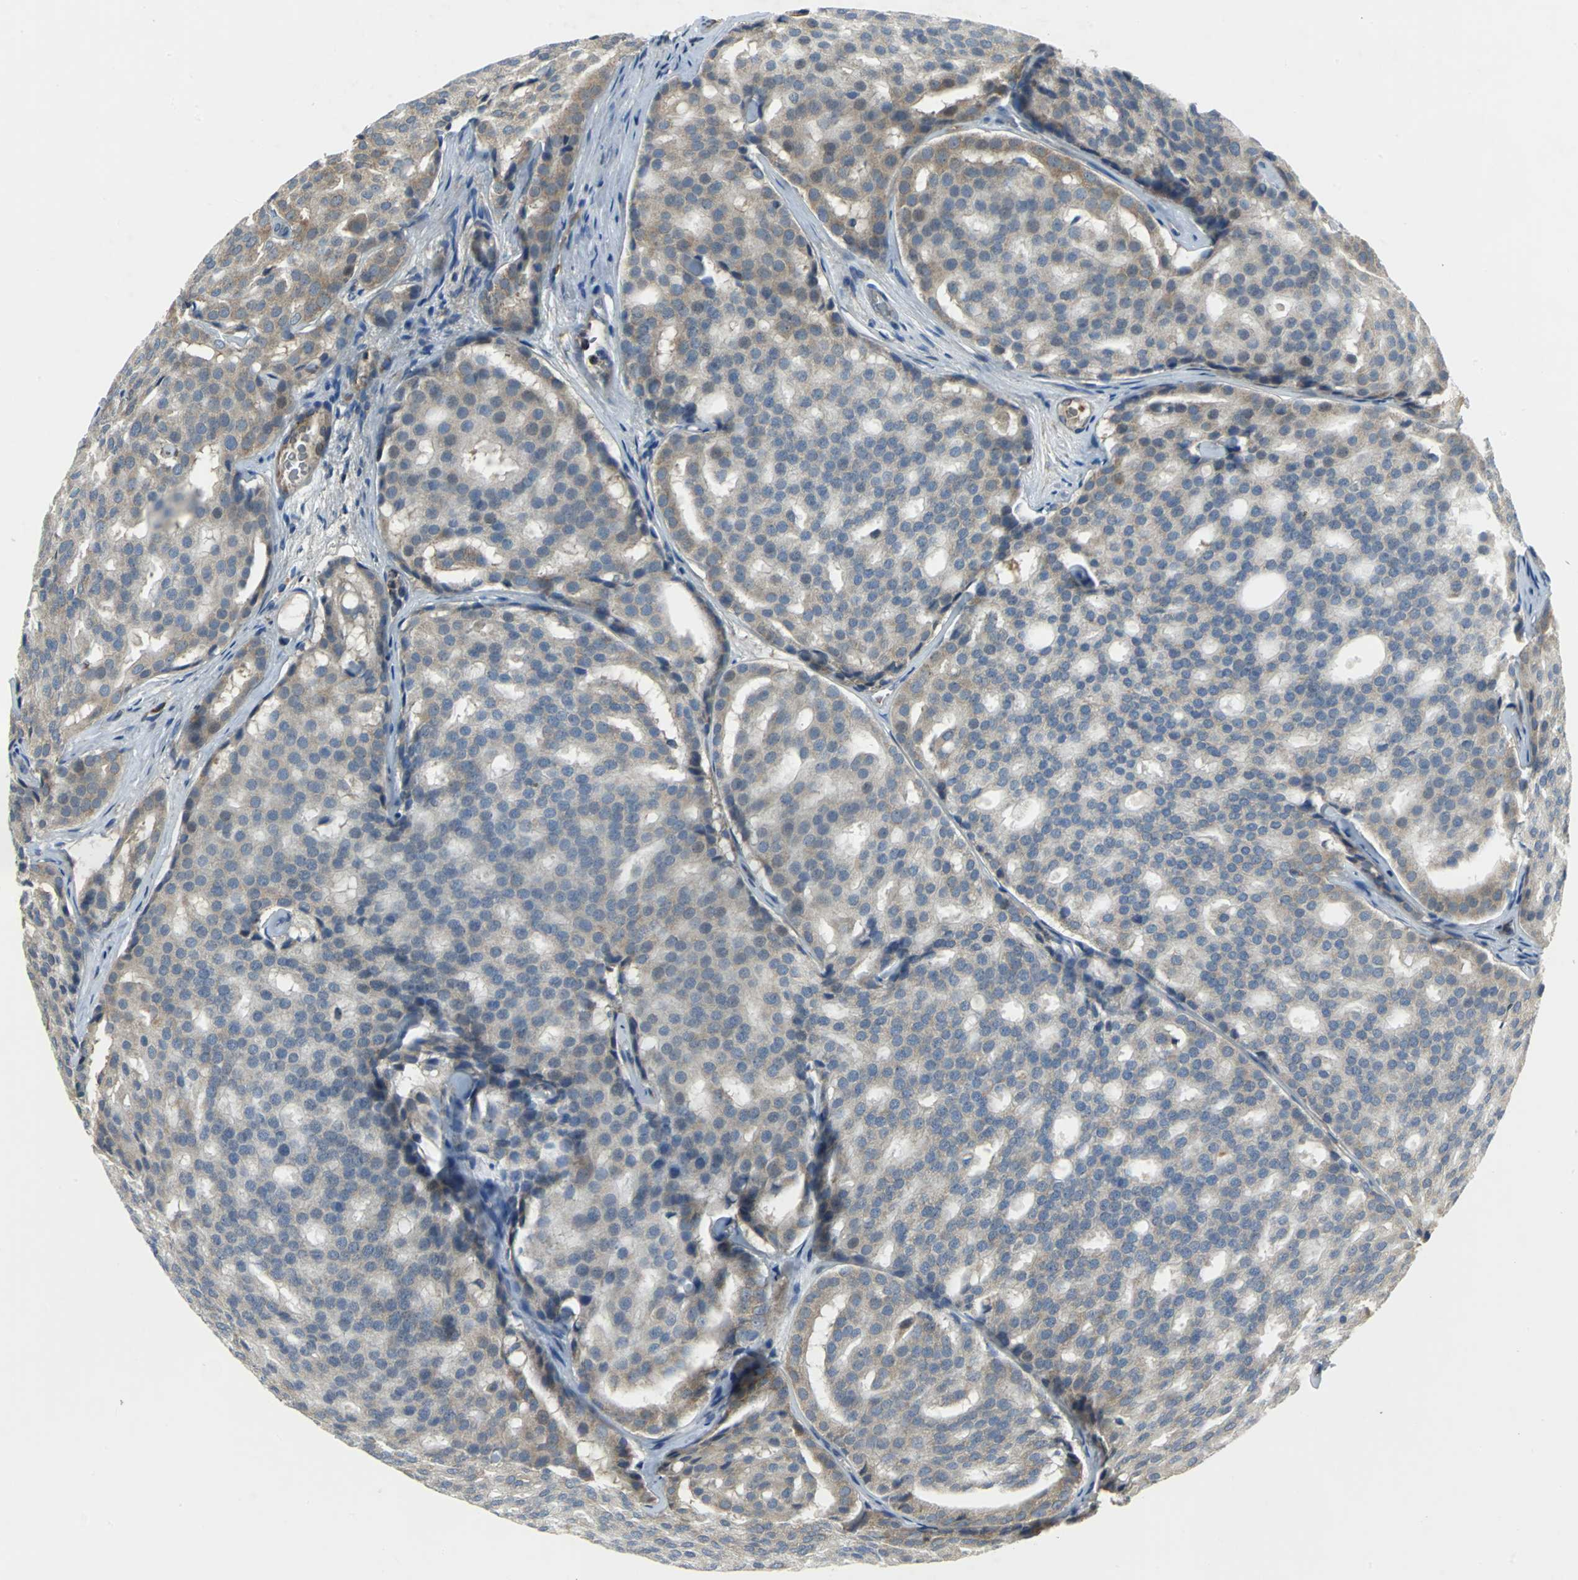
{"staining": {"intensity": "weak", "quantity": "25%-75%", "location": "cytoplasmic/membranous"}, "tissue": "prostate cancer", "cell_type": "Tumor cells", "image_type": "cancer", "snomed": [{"axis": "morphology", "description": "Adenocarcinoma, High grade"}, {"axis": "topography", "description": "Prostate"}], "caption": "Prostate cancer (high-grade adenocarcinoma) stained with DAB (3,3'-diaminobenzidine) immunohistochemistry shows low levels of weak cytoplasmic/membranous positivity in approximately 25%-75% of tumor cells.", "gene": "EIF5A", "patient": {"sex": "male", "age": 64}}